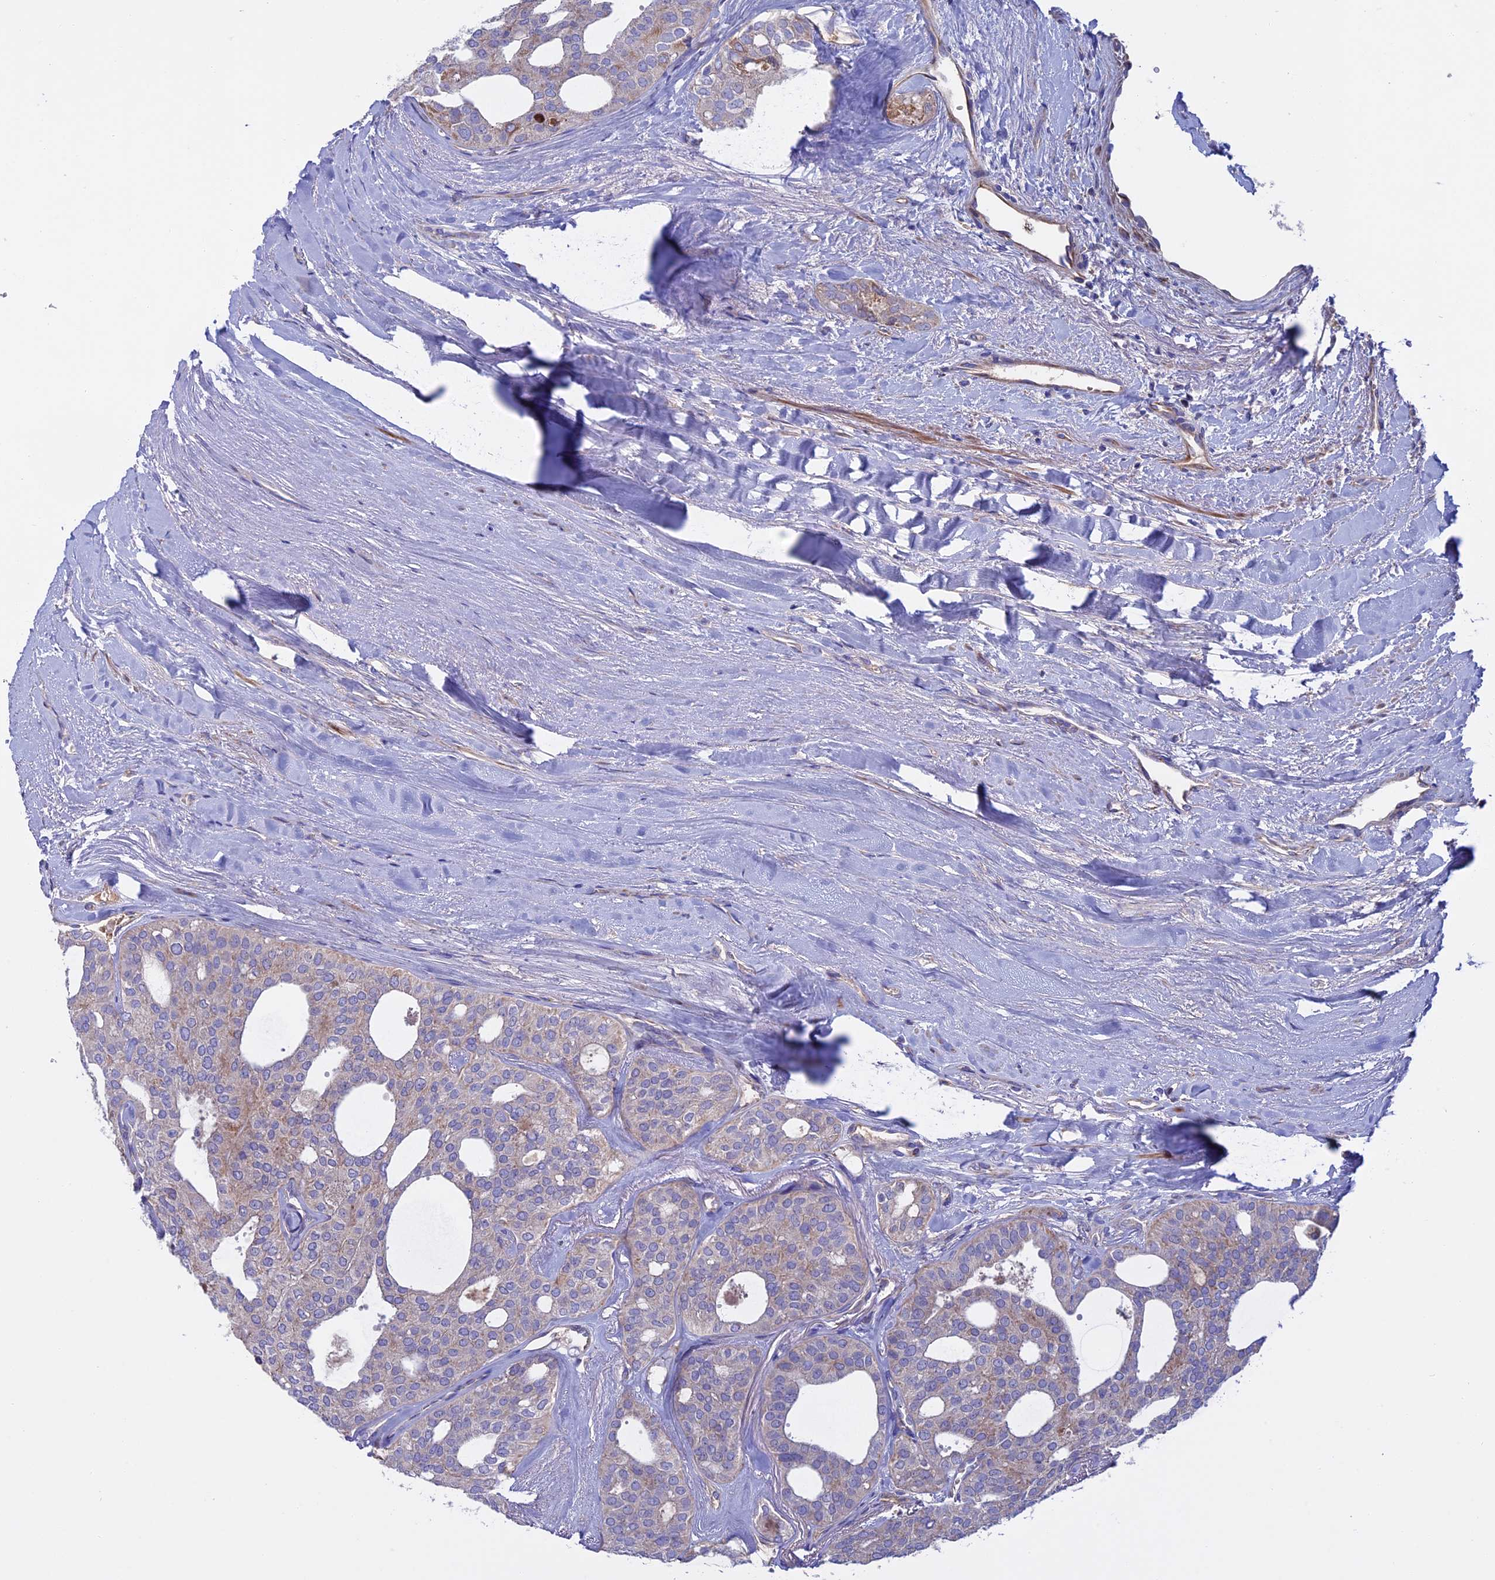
{"staining": {"intensity": "weak", "quantity": "<25%", "location": "cytoplasmic/membranous"}, "tissue": "thyroid cancer", "cell_type": "Tumor cells", "image_type": "cancer", "snomed": [{"axis": "morphology", "description": "Follicular adenoma carcinoma, NOS"}, {"axis": "topography", "description": "Thyroid gland"}], "caption": "Immunohistochemistry micrograph of neoplastic tissue: human thyroid cancer (follicular adenoma carcinoma) stained with DAB shows no significant protein expression in tumor cells. The staining was performed using DAB to visualize the protein expression in brown, while the nuclei were stained in blue with hematoxylin (Magnification: 20x).", "gene": "SLC15A5", "patient": {"sex": "male", "age": 75}}